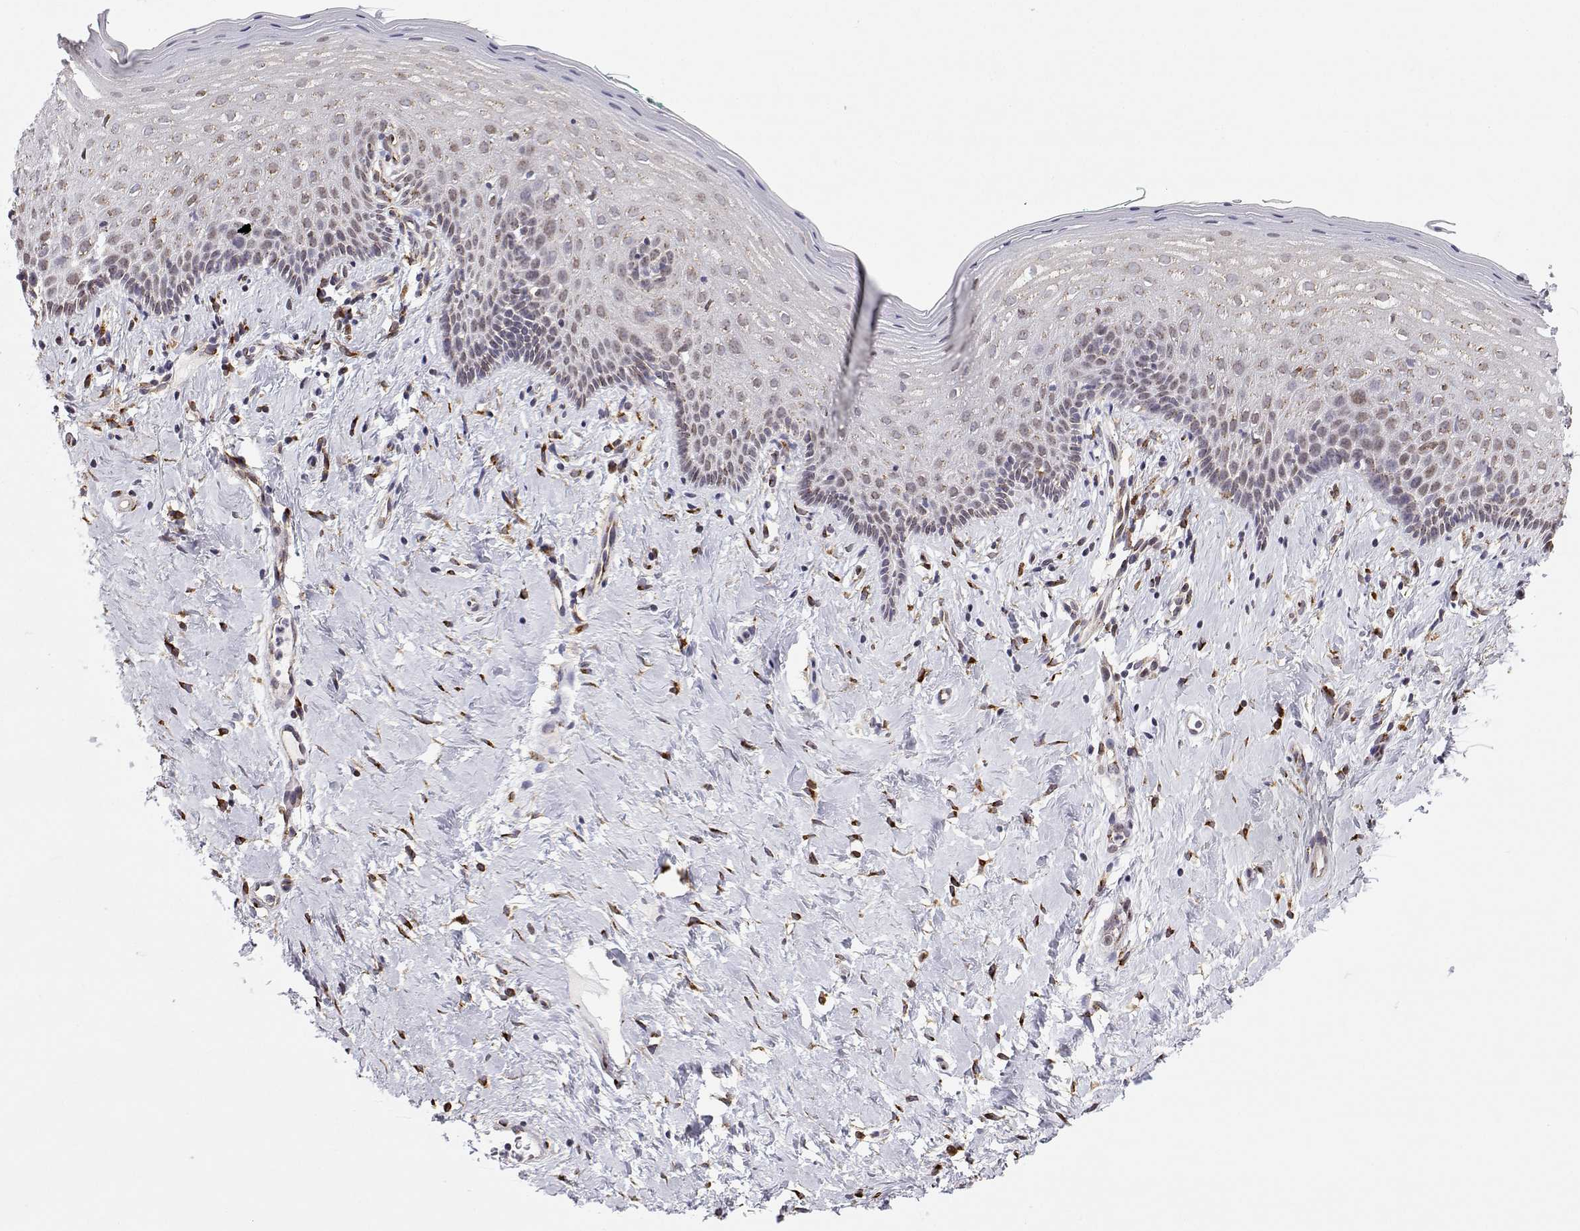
{"staining": {"intensity": "weak", "quantity": "<25%", "location": "cytoplasmic/membranous"}, "tissue": "vagina", "cell_type": "Squamous epithelial cells", "image_type": "normal", "snomed": [{"axis": "morphology", "description": "Normal tissue, NOS"}, {"axis": "topography", "description": "Vagina"}], "caption": "This micrograph is of unremarkable vagina stained with immunohistochemistry to label a protein in brown with the nuclei are counter-stained blue. There is no staining in squamous epithelial cells.", "gene": "STARD13", "patient": {"sex": "female", "age": 42}}